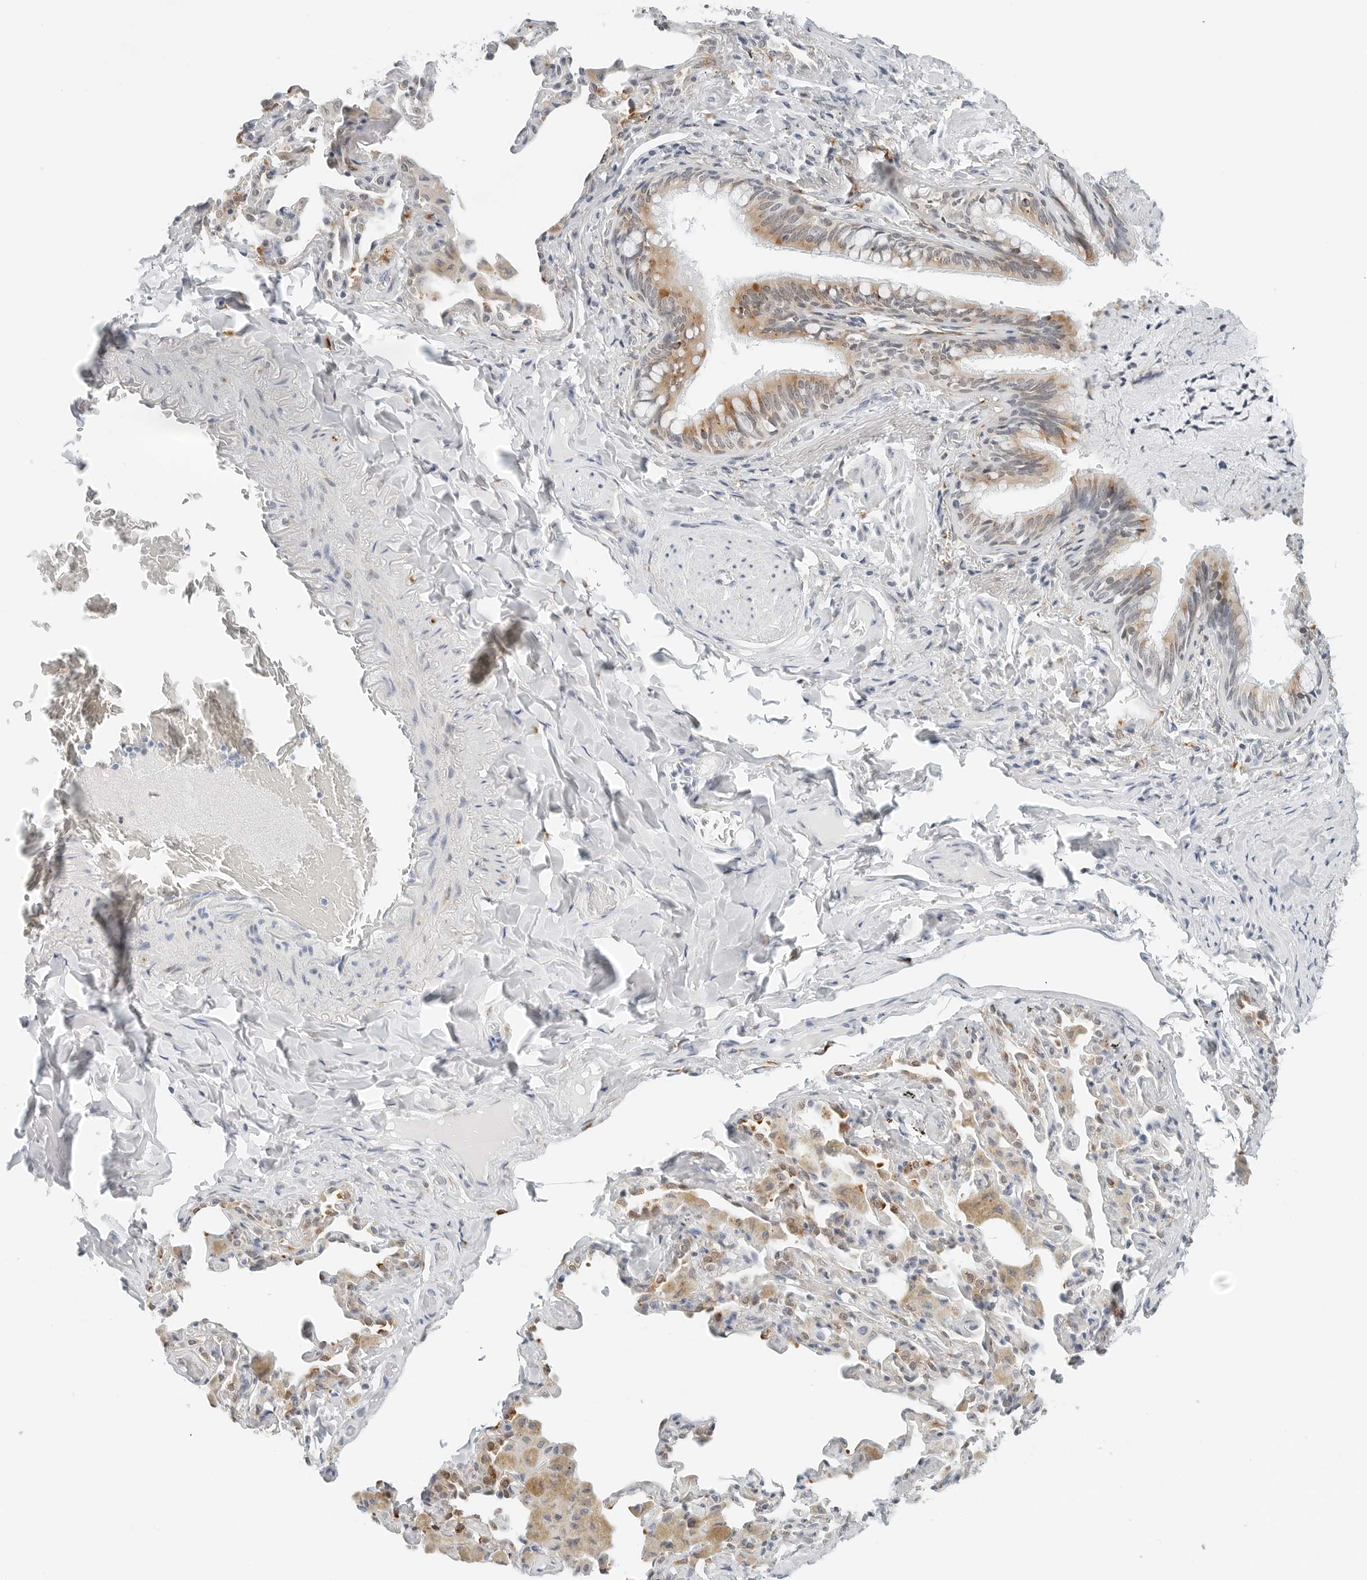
{"staining": {"intensity": "moderate", "quantity": "25%-75%", "location": "cytoplasmic/membranous"}, "tissue": "bronchus", "cell_type": "Respiratory epithelial cells", "image_type": "normal", "snomed": [{"axis": "morphology", "description": "Normal tissue, NOS"}, {"axis": "morphology", "description": "Inflammation, NOS"}, {"axis": "topography", "description": "Bronchus"}, {"axis": "topography", "description": "Lung"}], "caption": "Immunohistochemistry (DAB (3,3'-diaminobenzidine)) staining of benign bronchus exhibits moderate cytoplasmic/membranous protein staining in approximately 25%-75% of respiratory epithelial cells. (brown staining indicates protein expression, while blue staining denotes nuclei).", "gene": "P4HA2", "patient": {"sex": "female", "age": 46}}